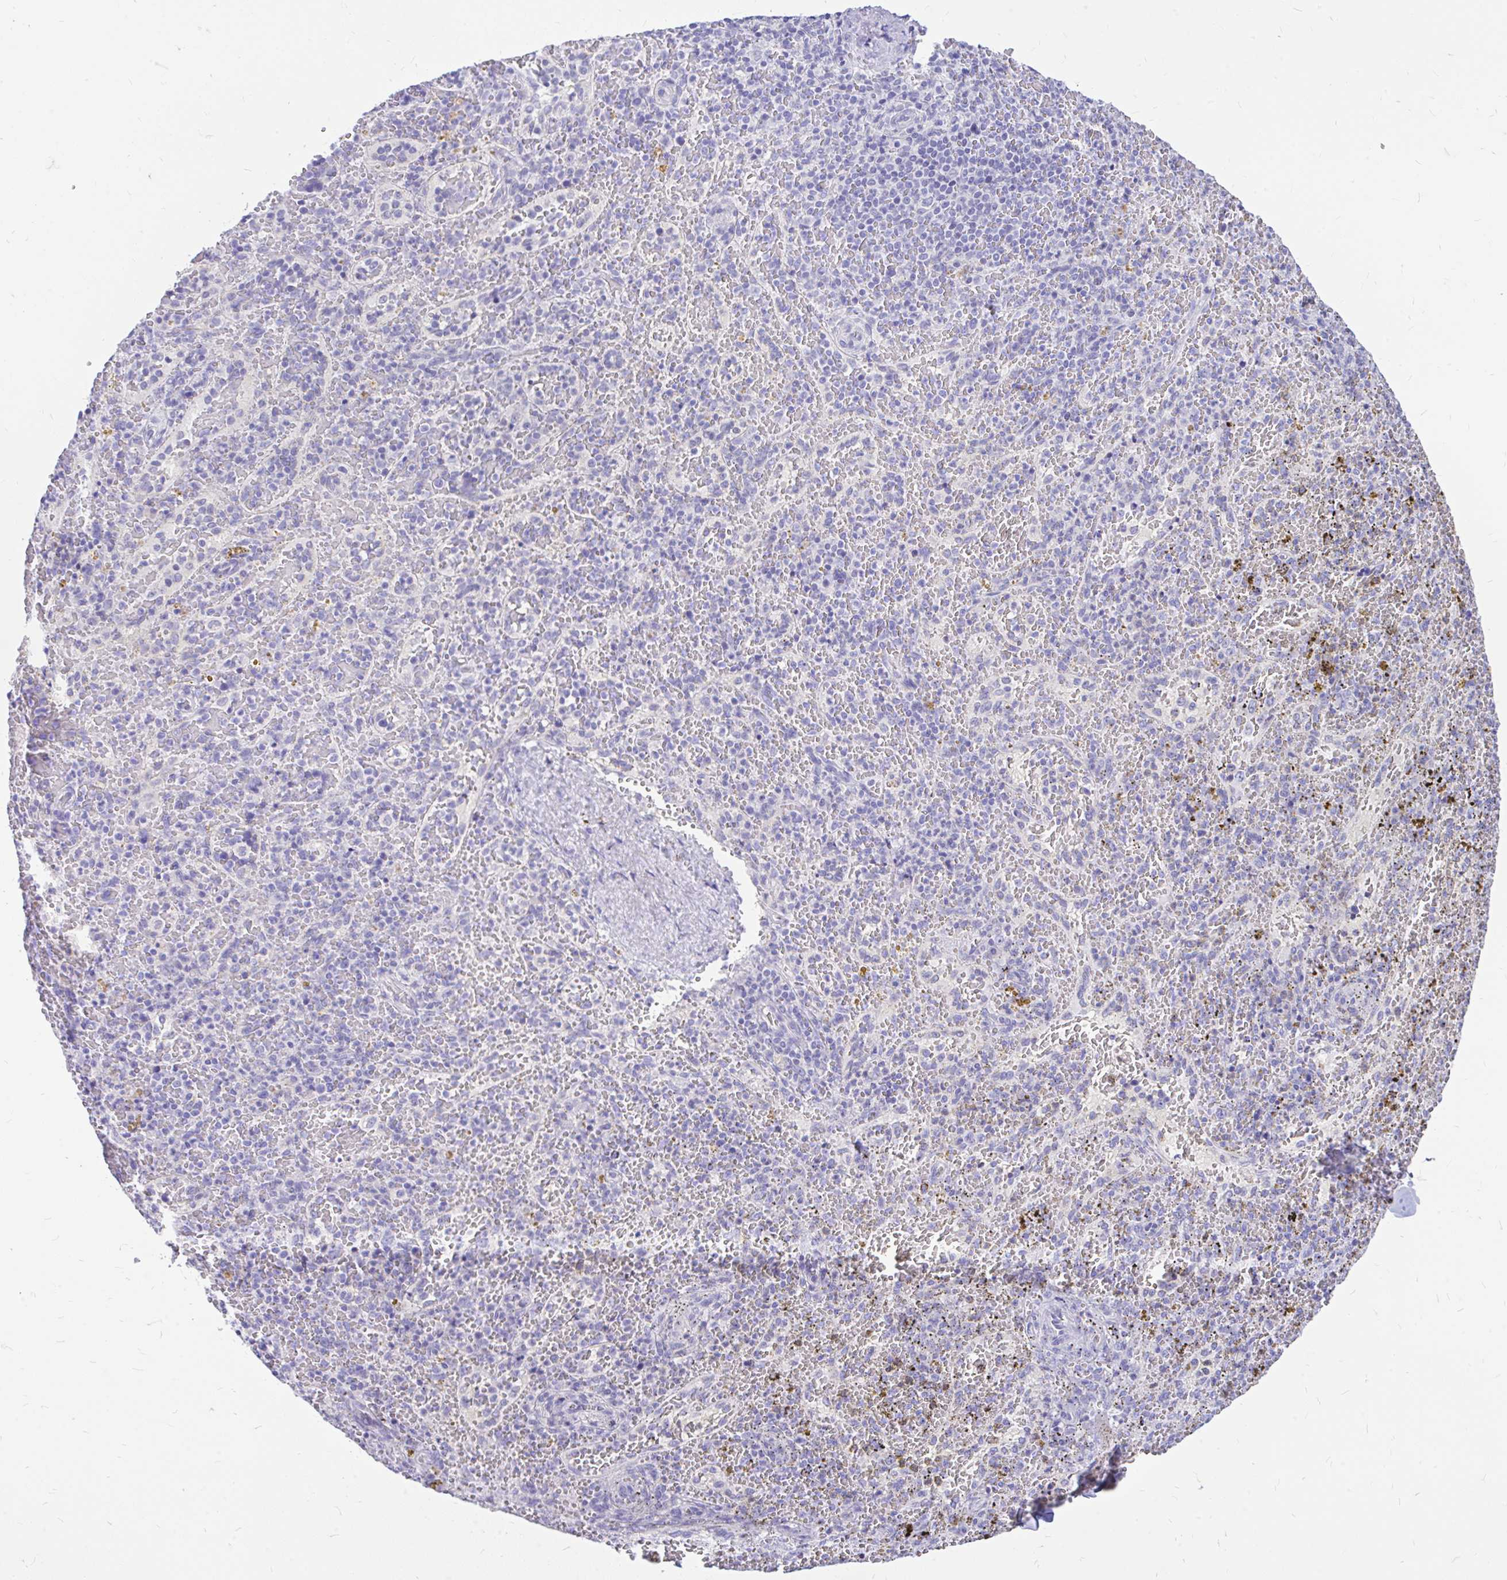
{"staining": {"intensity": "negative", "quantity": "none", "location": "none"}, "tissue": "spleen", "cell_type": "Cells in red pulp", "image_type": "normal", "snomed": [{"axis": "morphology", "description": "Normal tissue, NOS"}, {"axis": "topography", "description": "Spleen"}], "caption": "Human spleen stained for a protein using immunohistochemistry (IHC) reveals no positivity in cells in red pulp.", "gene": "MAP1LC3A", "patient": {"sex": "female", "age": 50}}